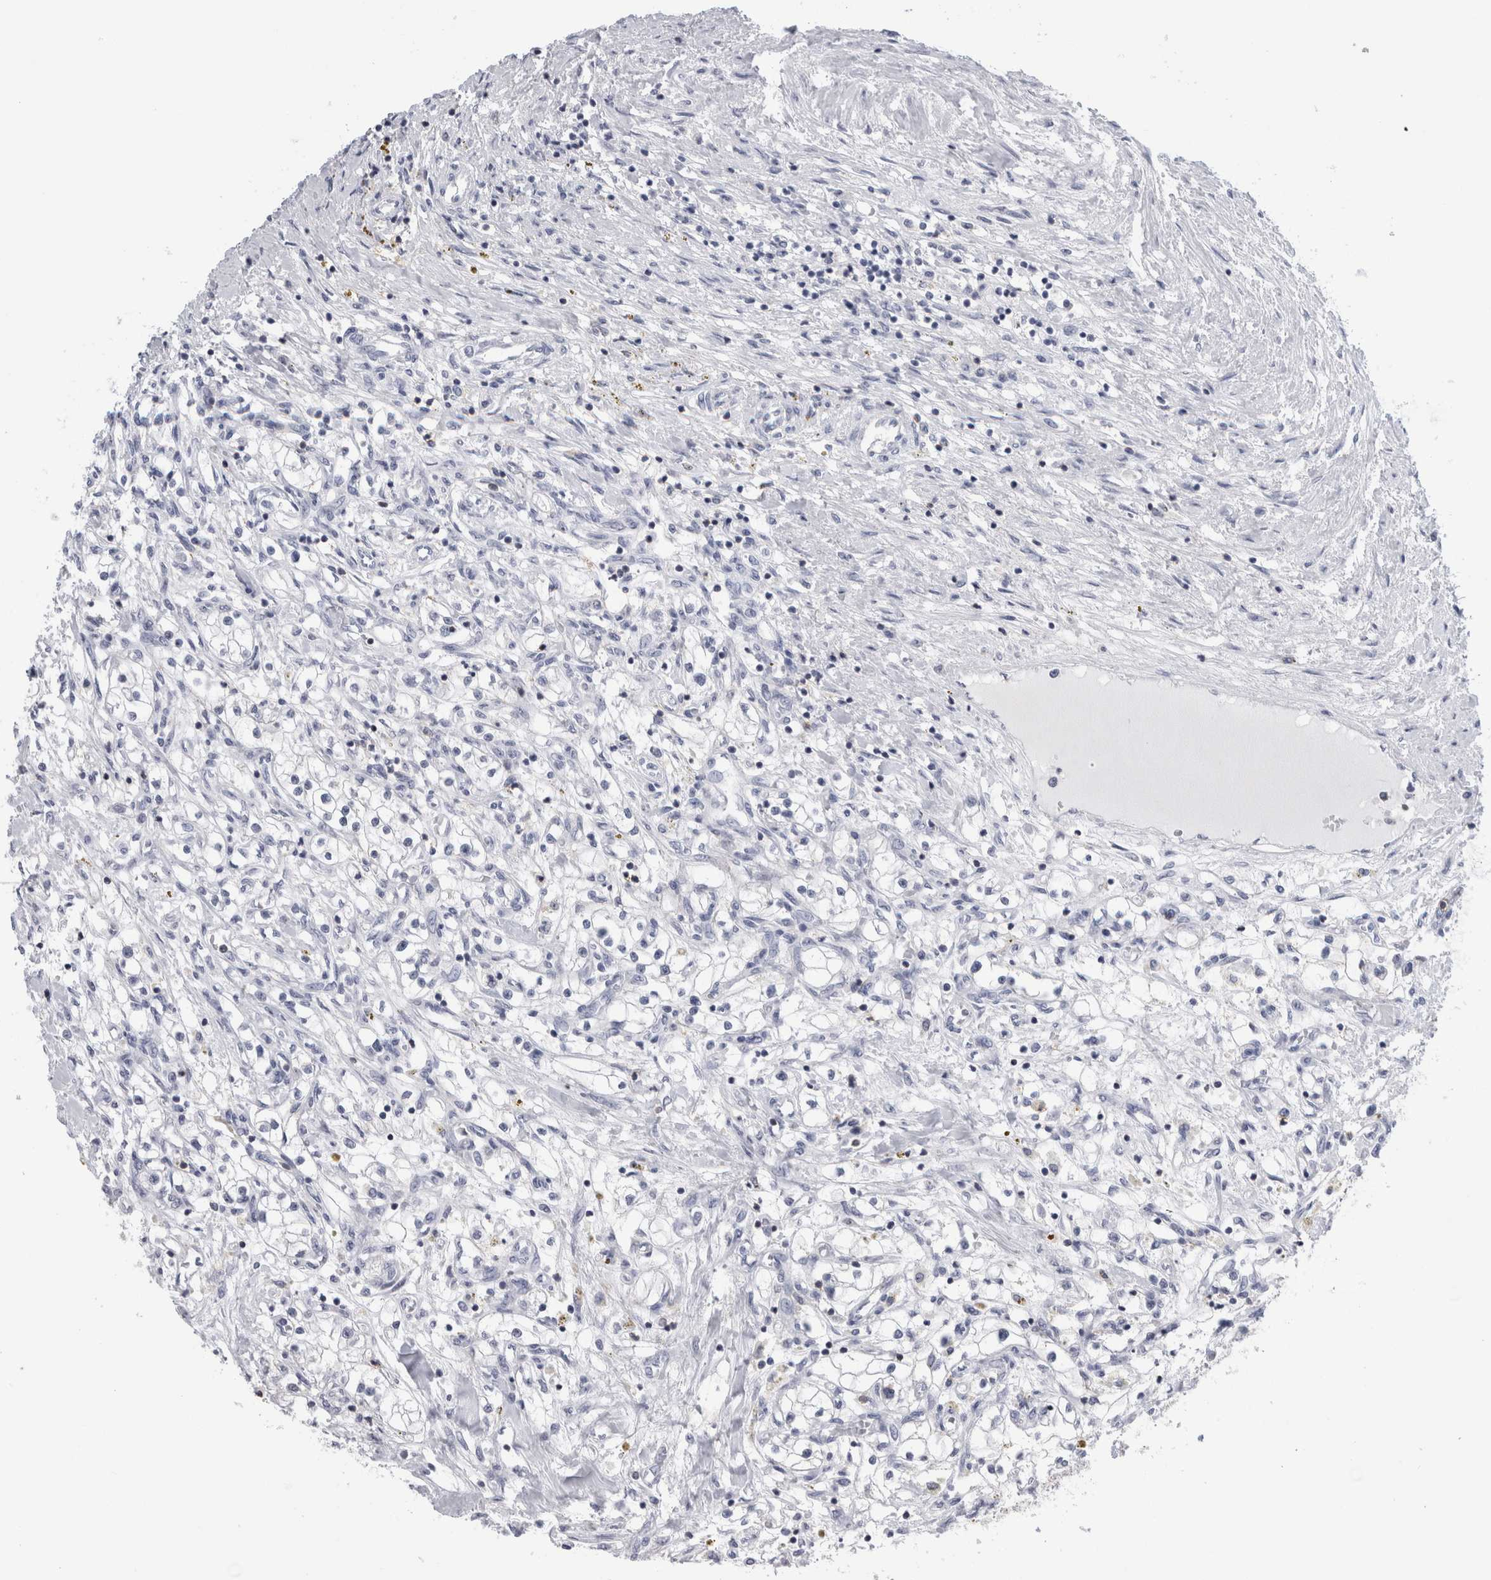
{"staining": {"intensity": "negative", "quantity": "none", "location": "none"}, "tissue": "renal cancer", "cell_type": "Tumor cells", "image_type": "cancer", "snomed": [{"axis": "morphology", "description": "Adenocarcinoma, NOS"}, {"axis": "topography", "description": "Kidney"}], "caption": "There is no significant expression in tumor cells of renal adenocarcinoma.", "gene": "ANKFY1", "patient": {"sex": "male", "age": 68}}